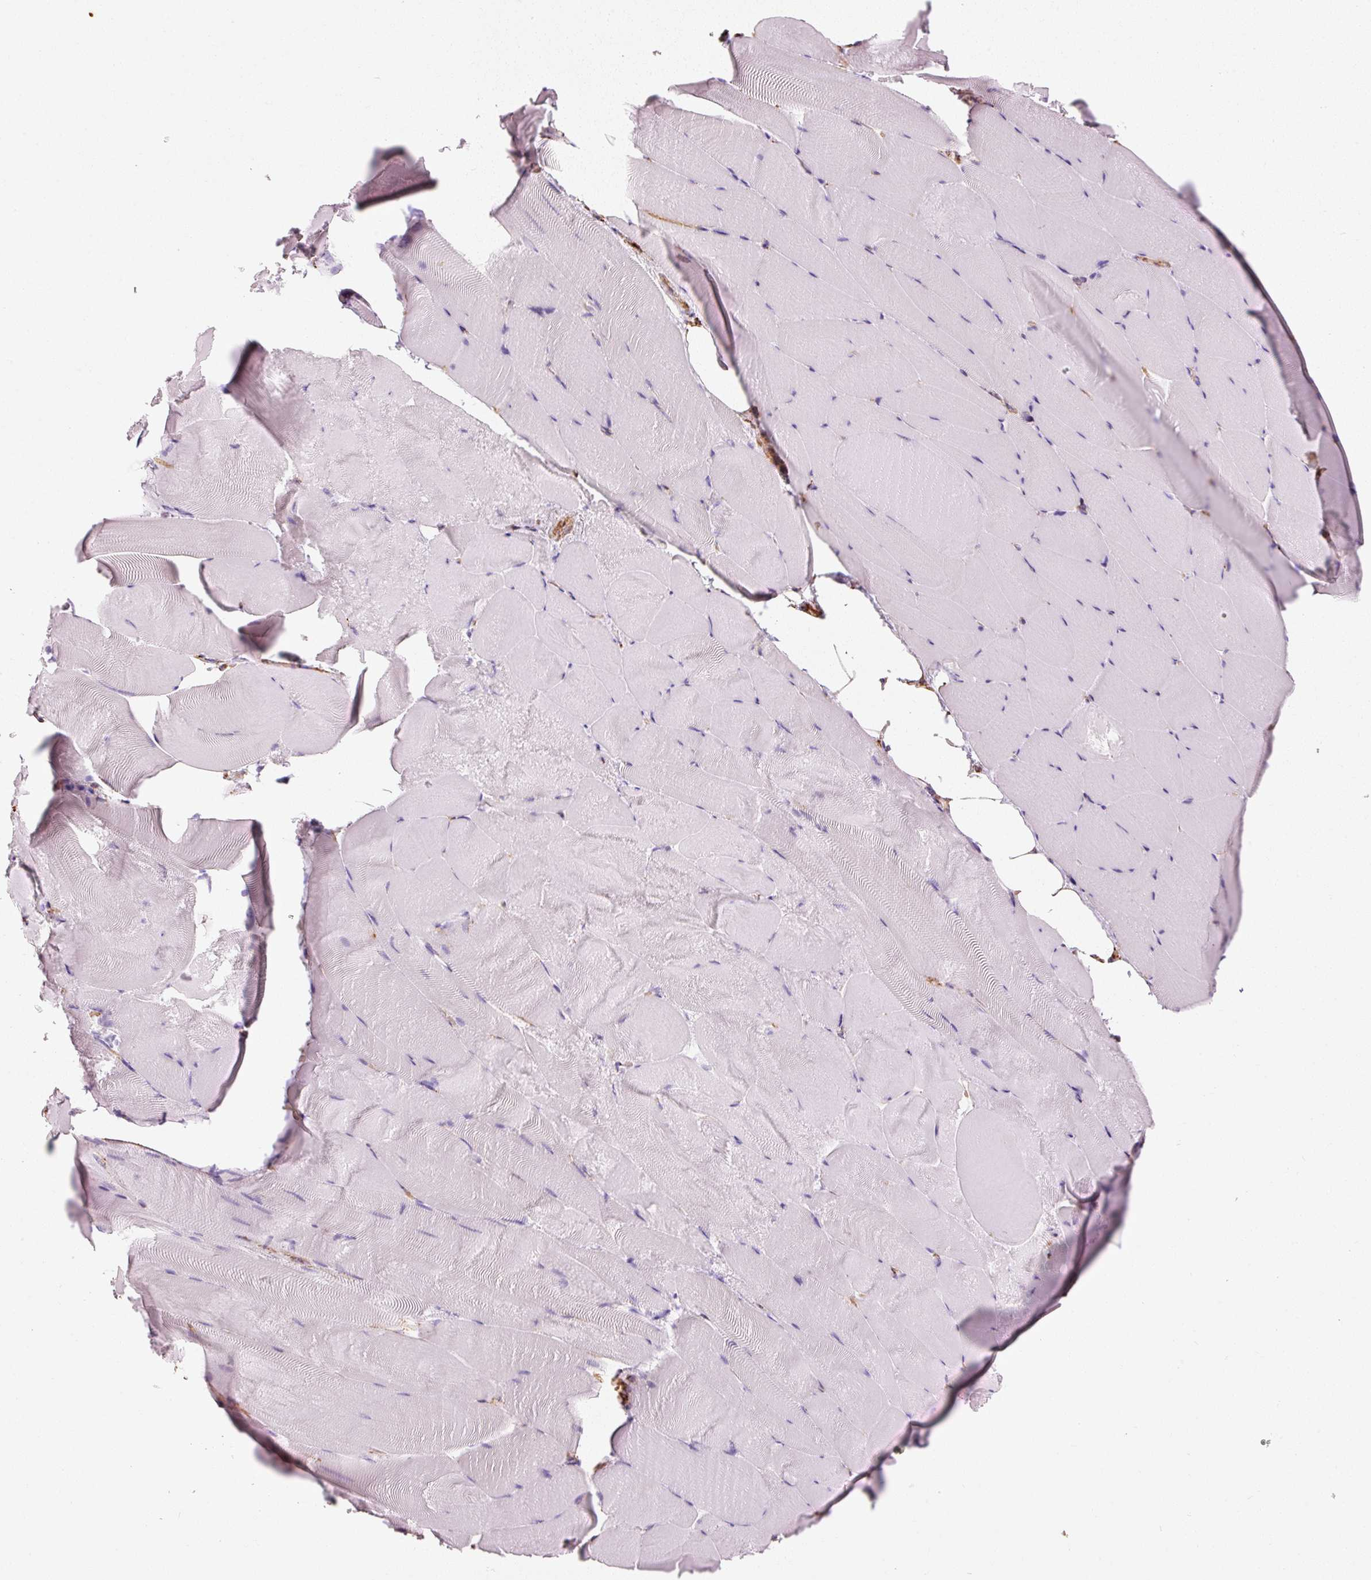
{"staining": {"intensity": "negative", "quantity": "none", "location": "none"}, "tissue": "skeletal muscle", "cell_type": "Myocytes", "image_type": "normal", "snomed": [{"axis": "morphology", "description": "Normal tissue, NOS"}, {"axis": "topography", "description": "Skeletal muscle"}], "caption": "This is a histopathology image of IHC staining of unremarkable skeletal muscle, which shows no expression in myocytes.", "gene": "ENSG00000256500", "patient": {"sex": "female", "age": 64}}